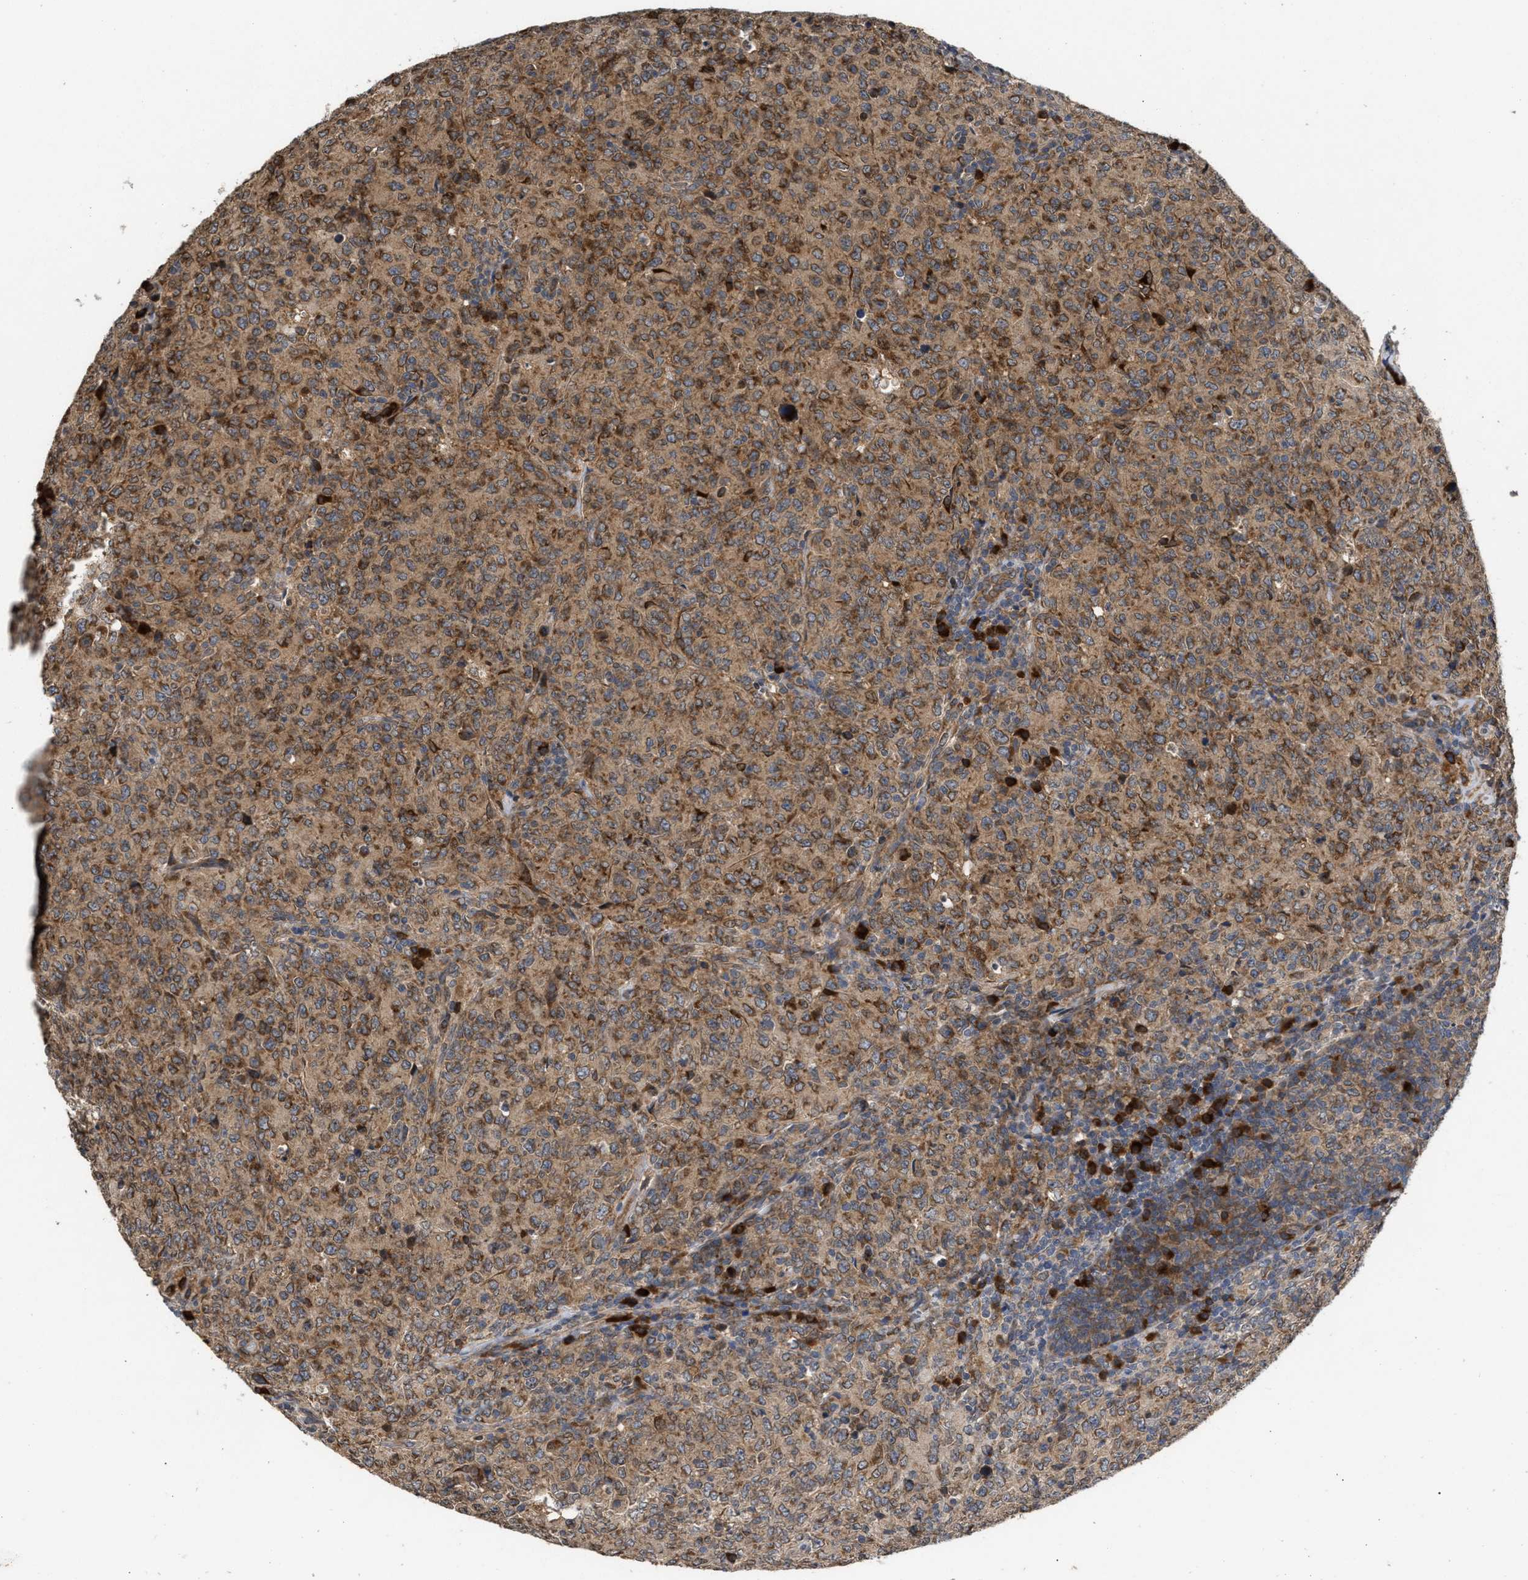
{"staining": {"intensity": "moderate", "quantity": ">75%", "location": "cytoplasmic/membranous"}, "tissue": "lymphoma", "cell_type": "Tumor cells", "image_type": "cancer", "snomed": [{"axis": "morphology", "description": "Malignant lymphoma, non-Hodgkin's type, High grade"}, {"axis": "topography", "description": "Tonsil"}], "caption": "This image displays IHC staining of human lymphoma, with medium moderate cytoplasmic/membranous staining in approximately >75% of tumor cells.", "gene": "SAR1A", "patient": {"sex": "female", "age": 36}}